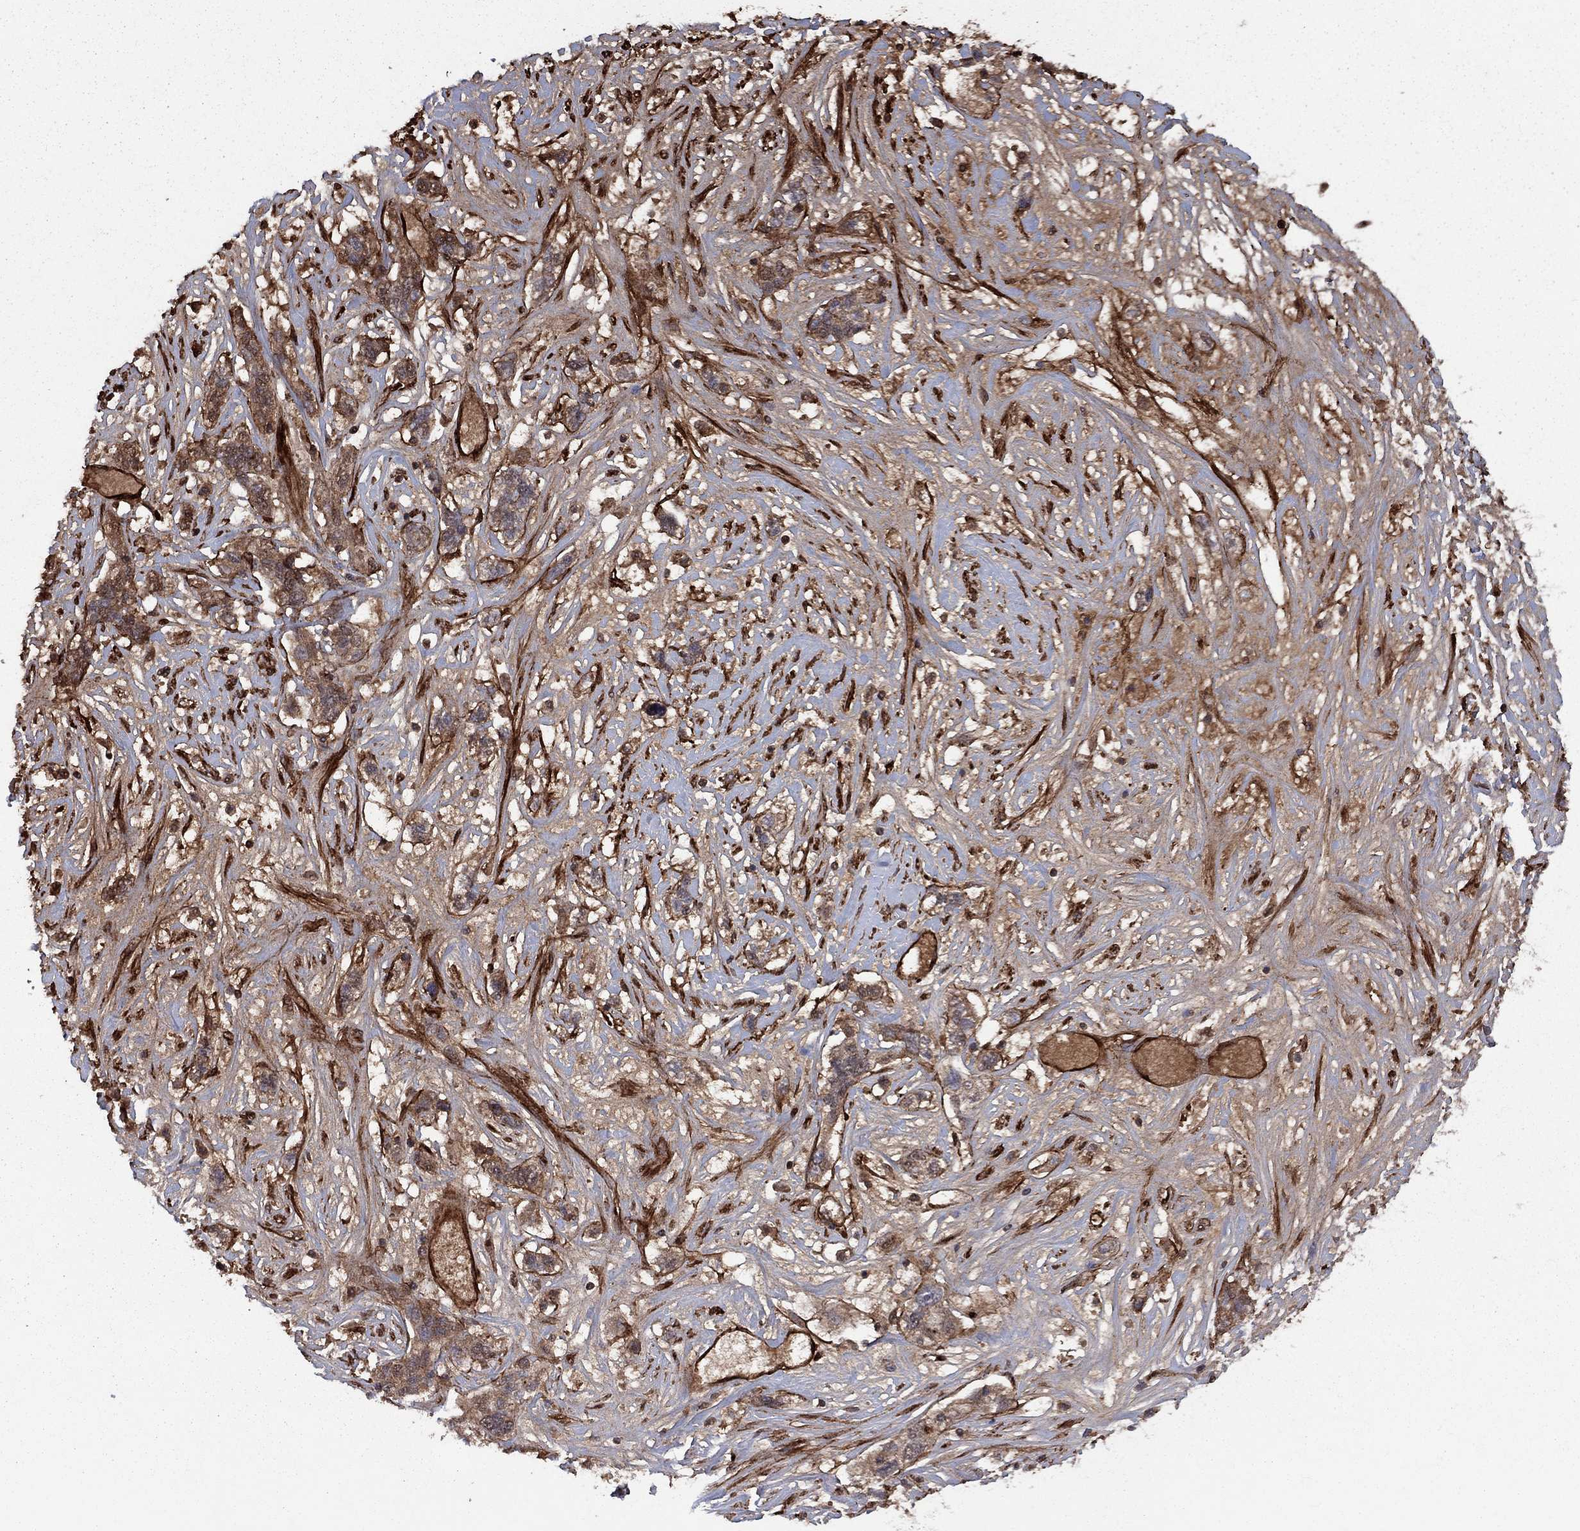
{"staining": {"intensity": "moderate", "quantity": ">75%", "location": "cytoplasmic/membranous"}, "tissue": "liver cancer", "cell_type": "Tumor cells", "image_type": "cancer", "snomed": [{"axis": "morphology", "description": "Adenocarcinoma, NOS"}, {"axis": "morphology", "description": "Cholangiocarcinoma"}, {"axis": "topography", "description": "Liver"}], "caption": "Moderate cytoplasmic/membranous positivity is present in approximately >75% of tumor cells in liver cholangiocarcinoma. The protein is stained brown, and the nuclei are stained in blue (DAB (3,3'-diaminobenzidine) IHC with brightfield microscopy, high magnification).", "gene": "COL18A1", "patient": {"sex": "male", "age": 64}}